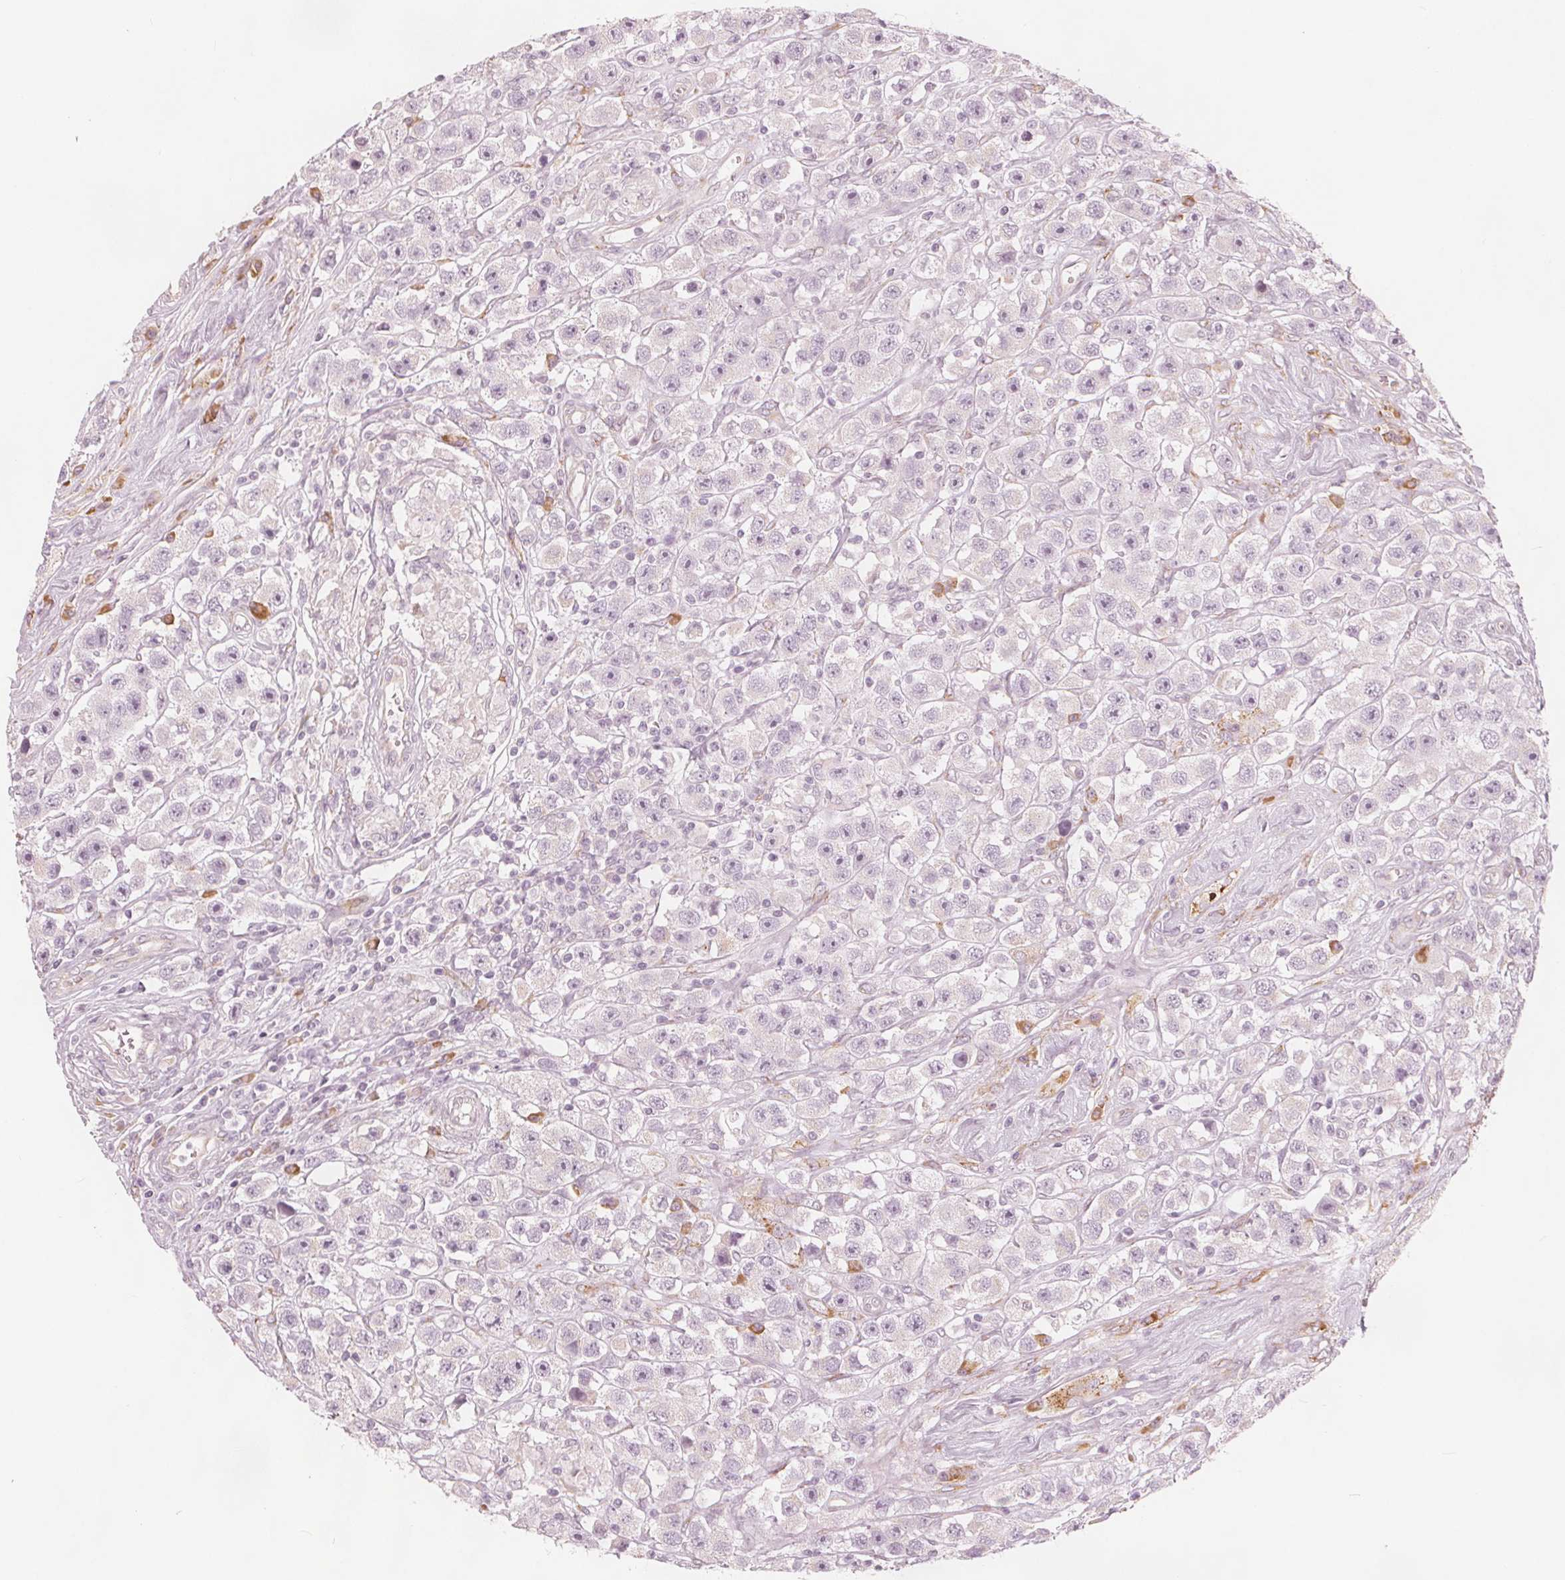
{"staining": {"intensity": "moderate", "quantity": "<25%", "location": "cytoplasmic/membranous"}, "tissue": "testis cancer", "cell_type": "Tumor cells", "image_type": "cancer", "snomed": [{"axis": "morphology", "description": "Seminoma, NOS"}, {"axis": "topography", "description": "Testis"}], "caption": "The immunohistochemical stain highlights moderate cytoplasmic/membranous positivity in tumor cells of seminoma (testis) tissue.", "gene": "BRSK1", "patient": {"sex": "male", "age": 45}}